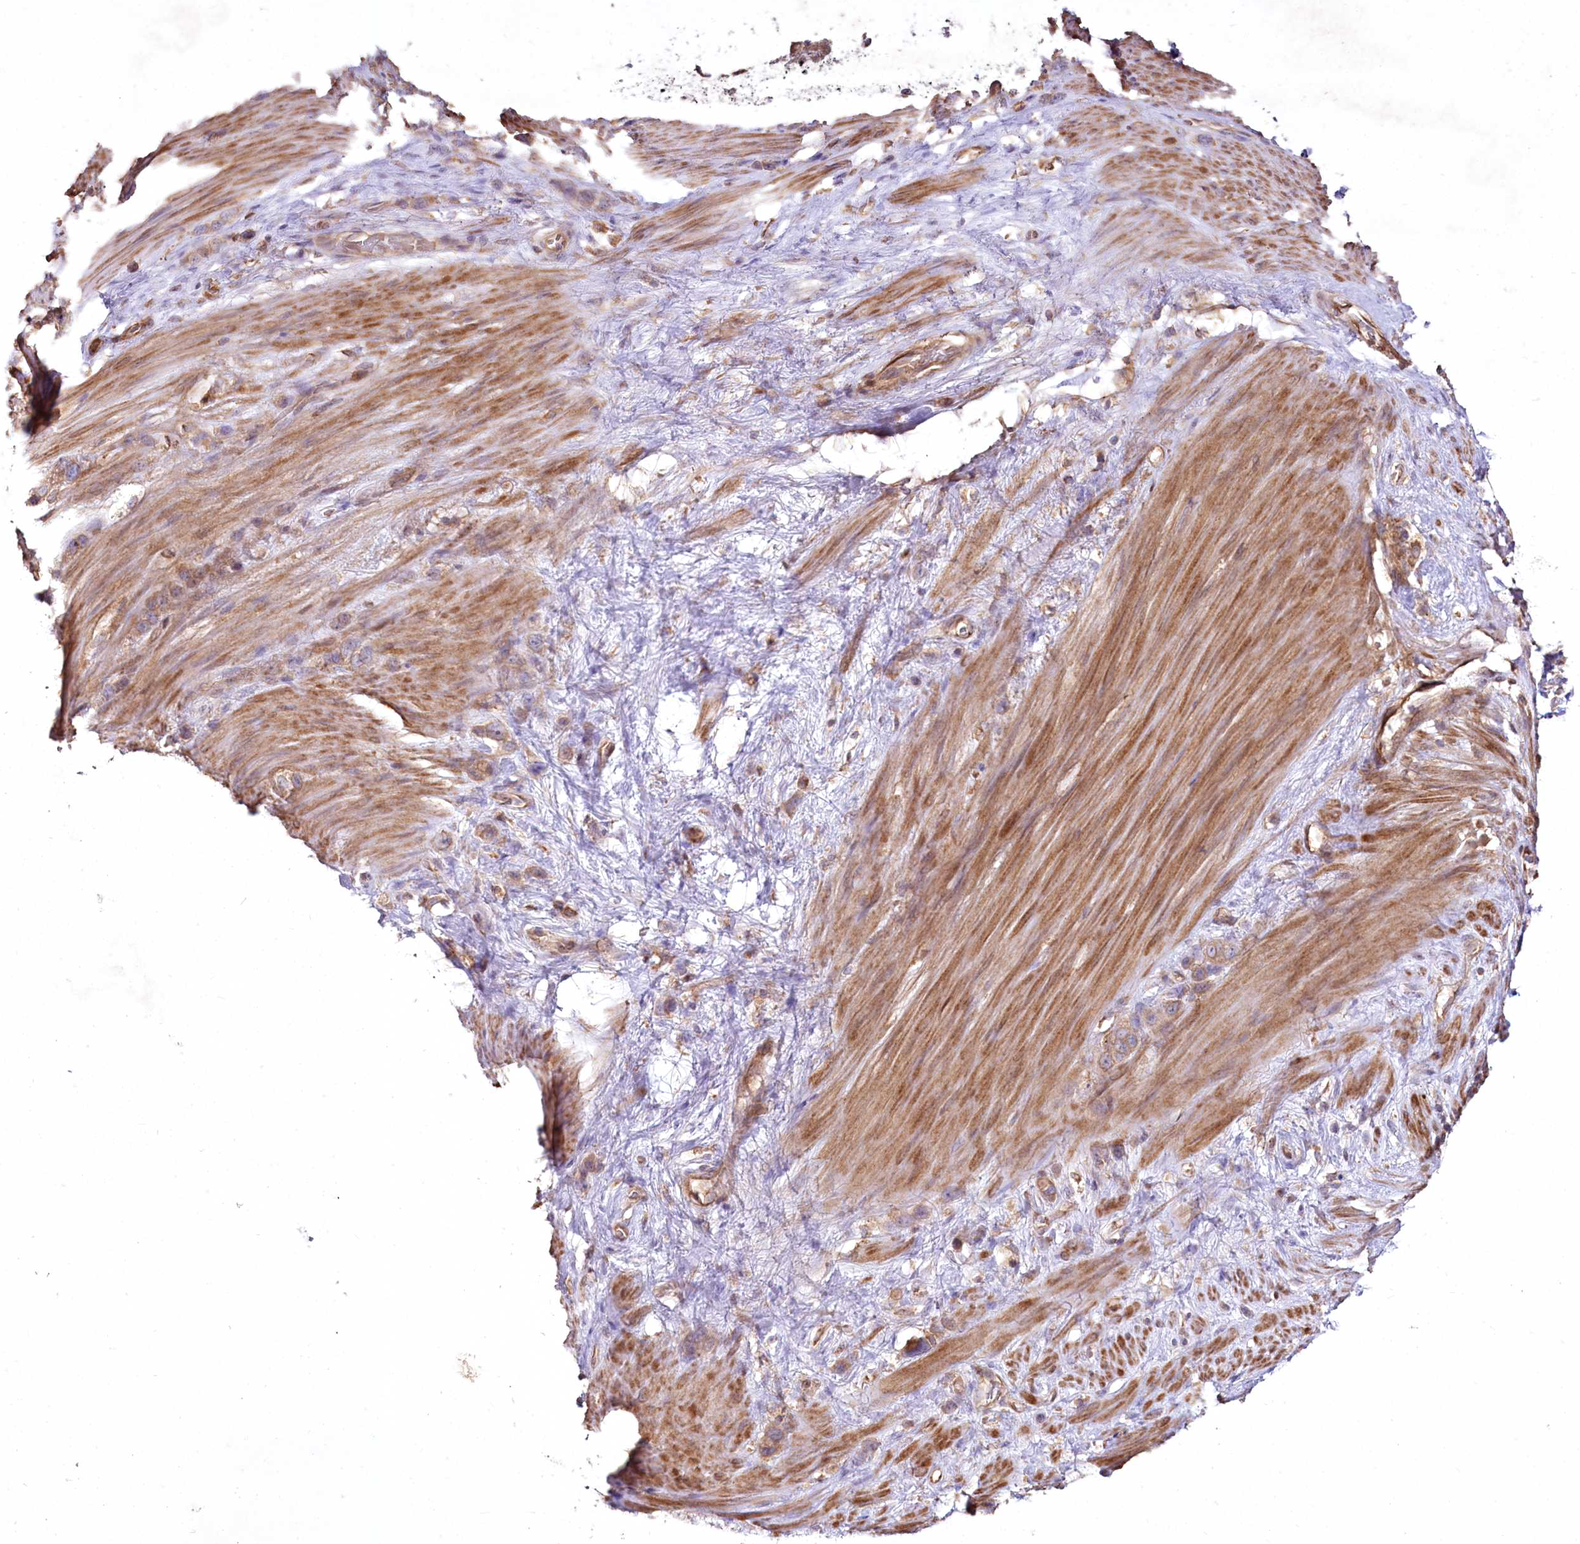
{"staining": {"intensity": "moderate", "quantity": ">75%", "location": "cytoplasmic/membranous"}, "tissue": "stomach cancer", "cell_type": "Tumor cells", "image_type": "cancer", "snomed": [{"axis": "morphology", "description": "Adenocarcinoma, NOS"}, {"axis": "morphology", "description": "Adenocarcinoma, High grade"}, {"axis": "topography", "description": "Stomach, upper"}, {"axis": "topography", "description": "Stomach, lower"}], "caption": "Immunohistochemistry (IHC) of human stomach cancer (adenocarcinoma) reveals medium levels of moderate cytoplasmic/membranous expression in approximately >75% of tumor cells. (DAB IHC, brown staining for protein, blue staining for nuclei).", "gene": "SH3TC1", "patient": {"sex": "female", "age": 65}}